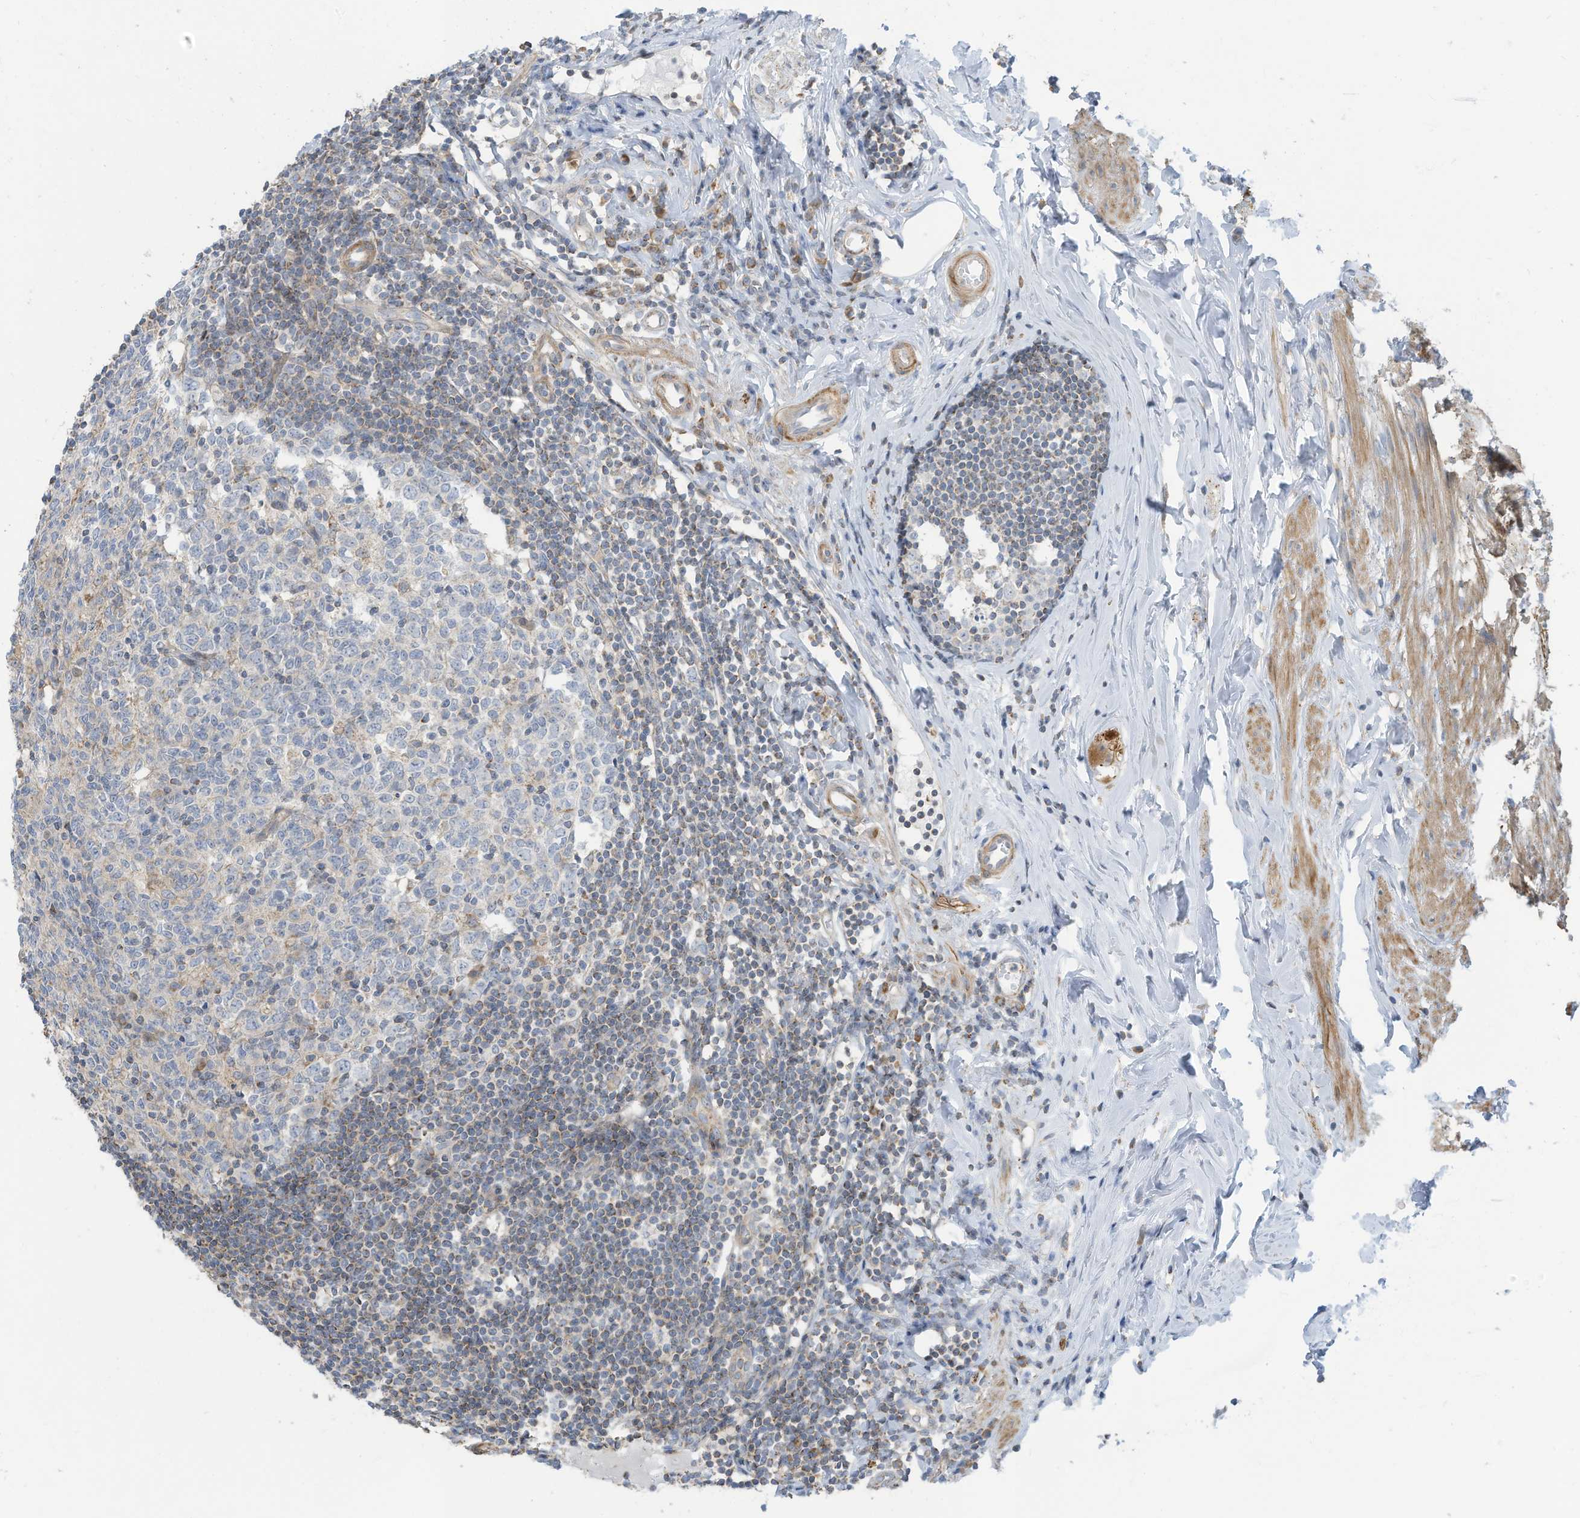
{"staining": {"intensity": "strong", "quantity": ">75%", "location": "cytoplasmic/membranous"}, "tissue": "appendix", "cell_type": "Glandular cells", "image_type": "normal", "snomed": [{"axis": "morphology", "description": "Normal tissue, NOS"}, {"axis": "topography", "description": "Appendix"}], "caption": "IHC image of normal appendix stained for a protein (brown), which reveals high levels of strong cytoplasmic/membranous positivity in about >75% of glandular cells.", "gene": "GTPBP2", "patient": {"sex": "female", "age": 54}}